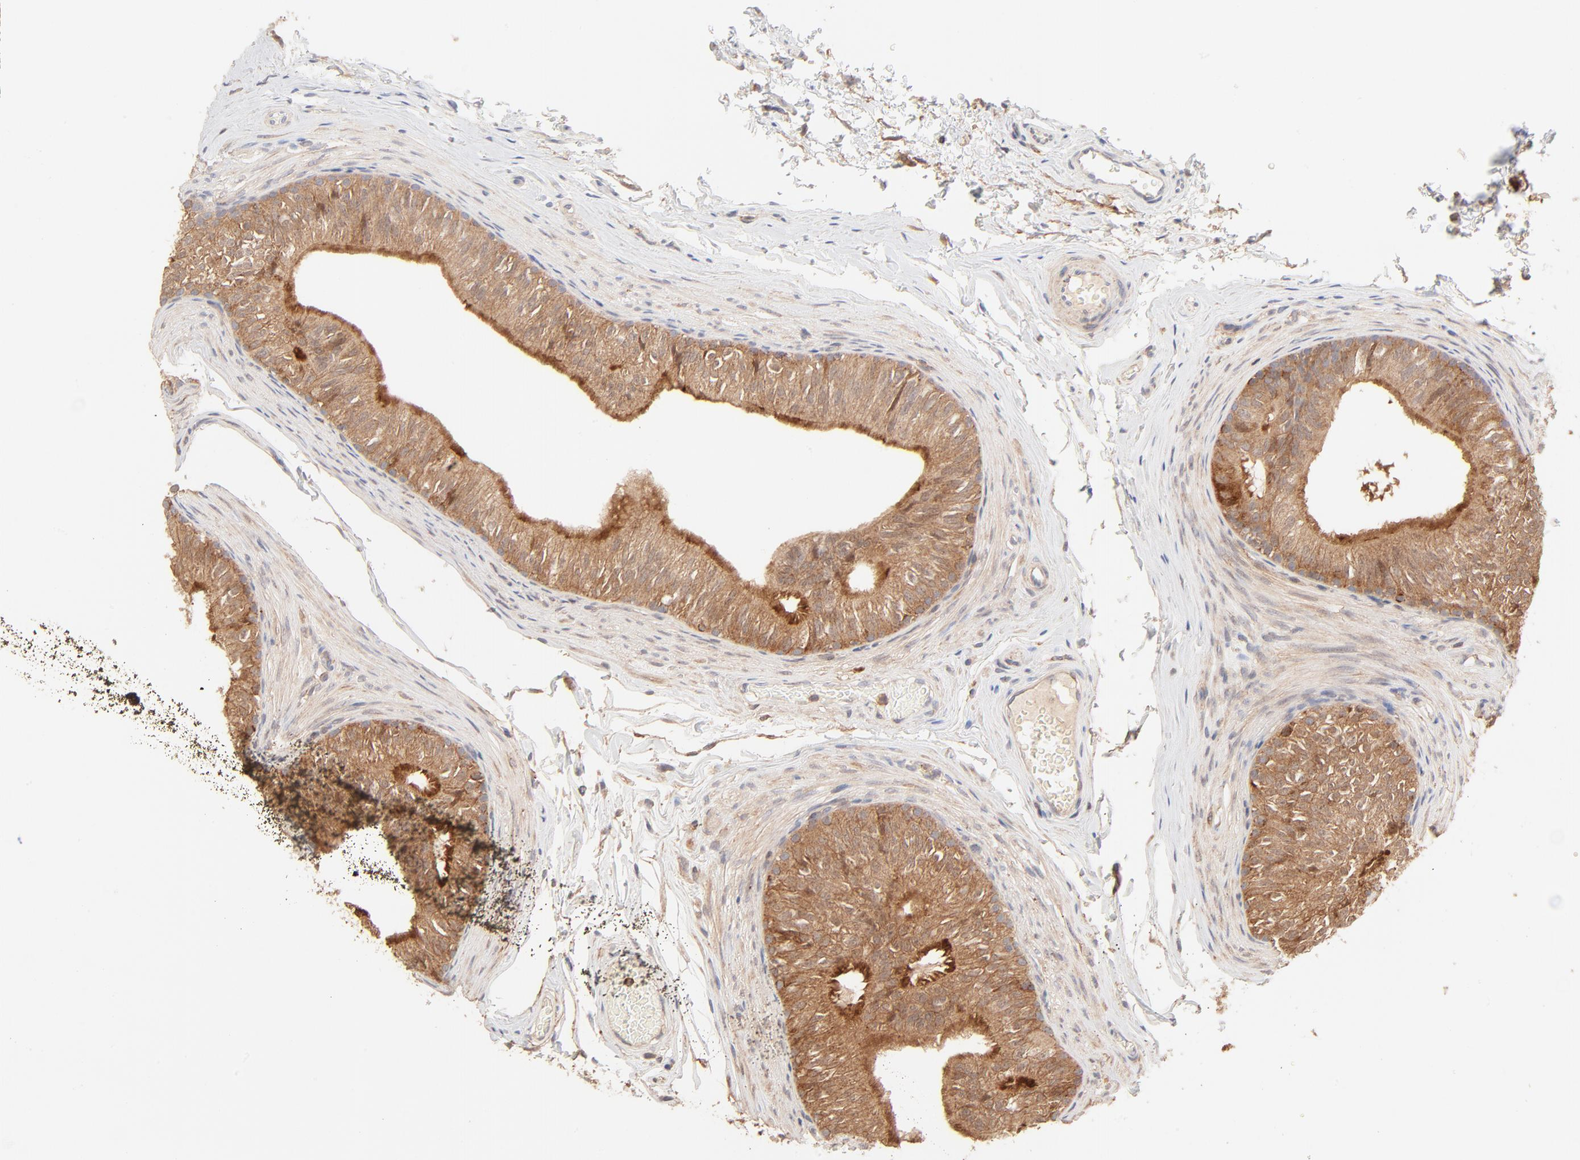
{"staining": {"intensity": "moderate", "quantity": ">75%", "location": "cytoplasmic/membranous"}, "tissue": "epididymis", "cell_type": "Glandular cells", "image_type": "normal", "snomed": [{"axis": "morphology", "description": "Normal tissue, NOS"}, {"axis": "topography", "description": "Testis"}, {"axis": "topography", "description": "Epididymis"}], "caption": "Protein expression analysis of unremarkable human epididymis reveals moderate cytoplasmic/membranous positivity in about >75% of glandular cells. The protein is stained brown, and the nuclei are stained in blue (DAB (3,3'-diaminobenzidine) IHC with brightfield microscopy, high magnification).", "gene": "CSPG4", "patient": {"sex": "male", "age": 36}}